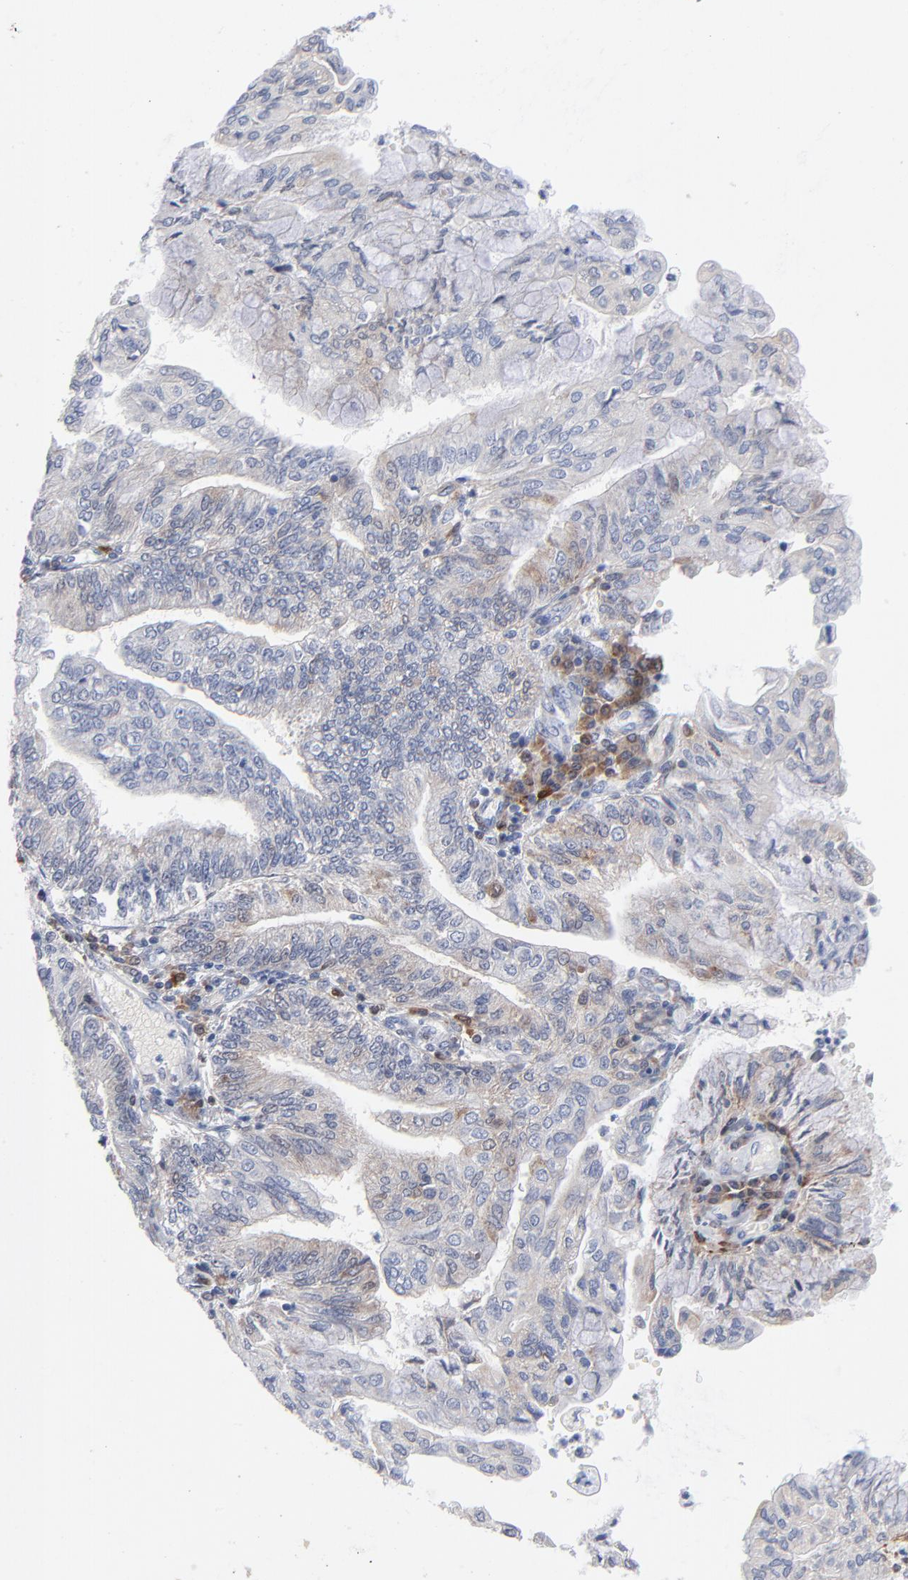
{"staining": {"intensity": "negative", "quantity": "none", "location": "none"}, "tissue": "endometrial cancer", "cell_type": "Tumor cells", "image_type": "cancer", "snomed": [{"axis": "morphology", "description": "Adenocarcinoma, NOS"}, {"axis": "topography", "description": "Endometrium"}], "caption": "This is a photomicrograph of immunohistochemistry (IHC) staining of endometrial adenocarcinoma, which shows no positivity in tumor cells.", "gene": "CHCHD10", "patient": {"sex": "female", "age": 59}}